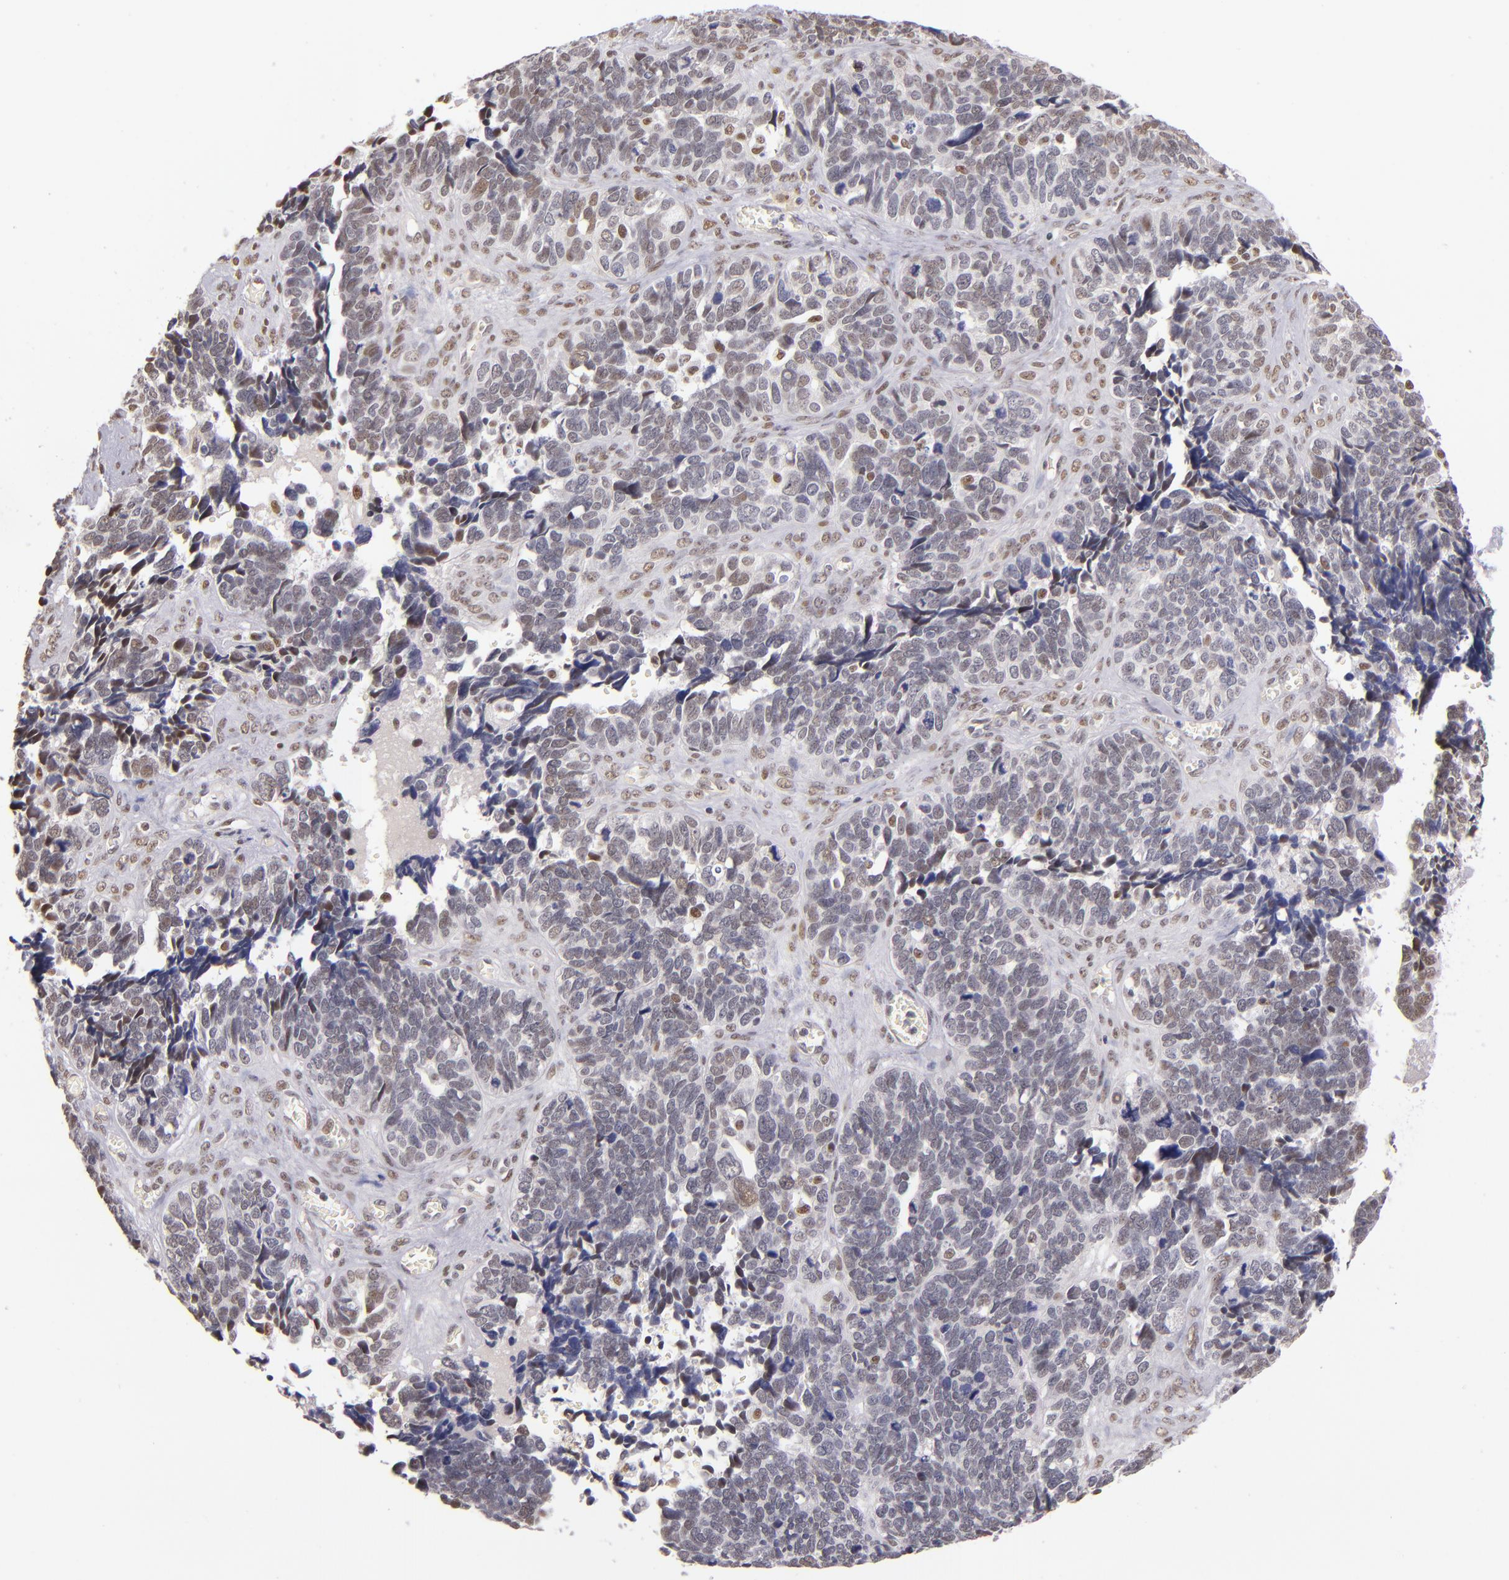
{"staining": {"intensity": "weak", "quantity": "<25%", "location": "nuclear"}, "tissue": "ovarian cancer", "cell_type": "Tumor cells", "image_type": "cancer", "snomed": [{"axis": "morphology", "description": "Cystadenocarcinoma, serous, NOS"}, {"axis": "topography", "description": "Ovary"}], "caption": "The immunohistochemistry photomicrograph has no significant staining in tumor cells of ovarian serous cystadenocarcinoma tissue.", "gene": "NCOR2", "patient": {"sex": "female", "age": 77}}